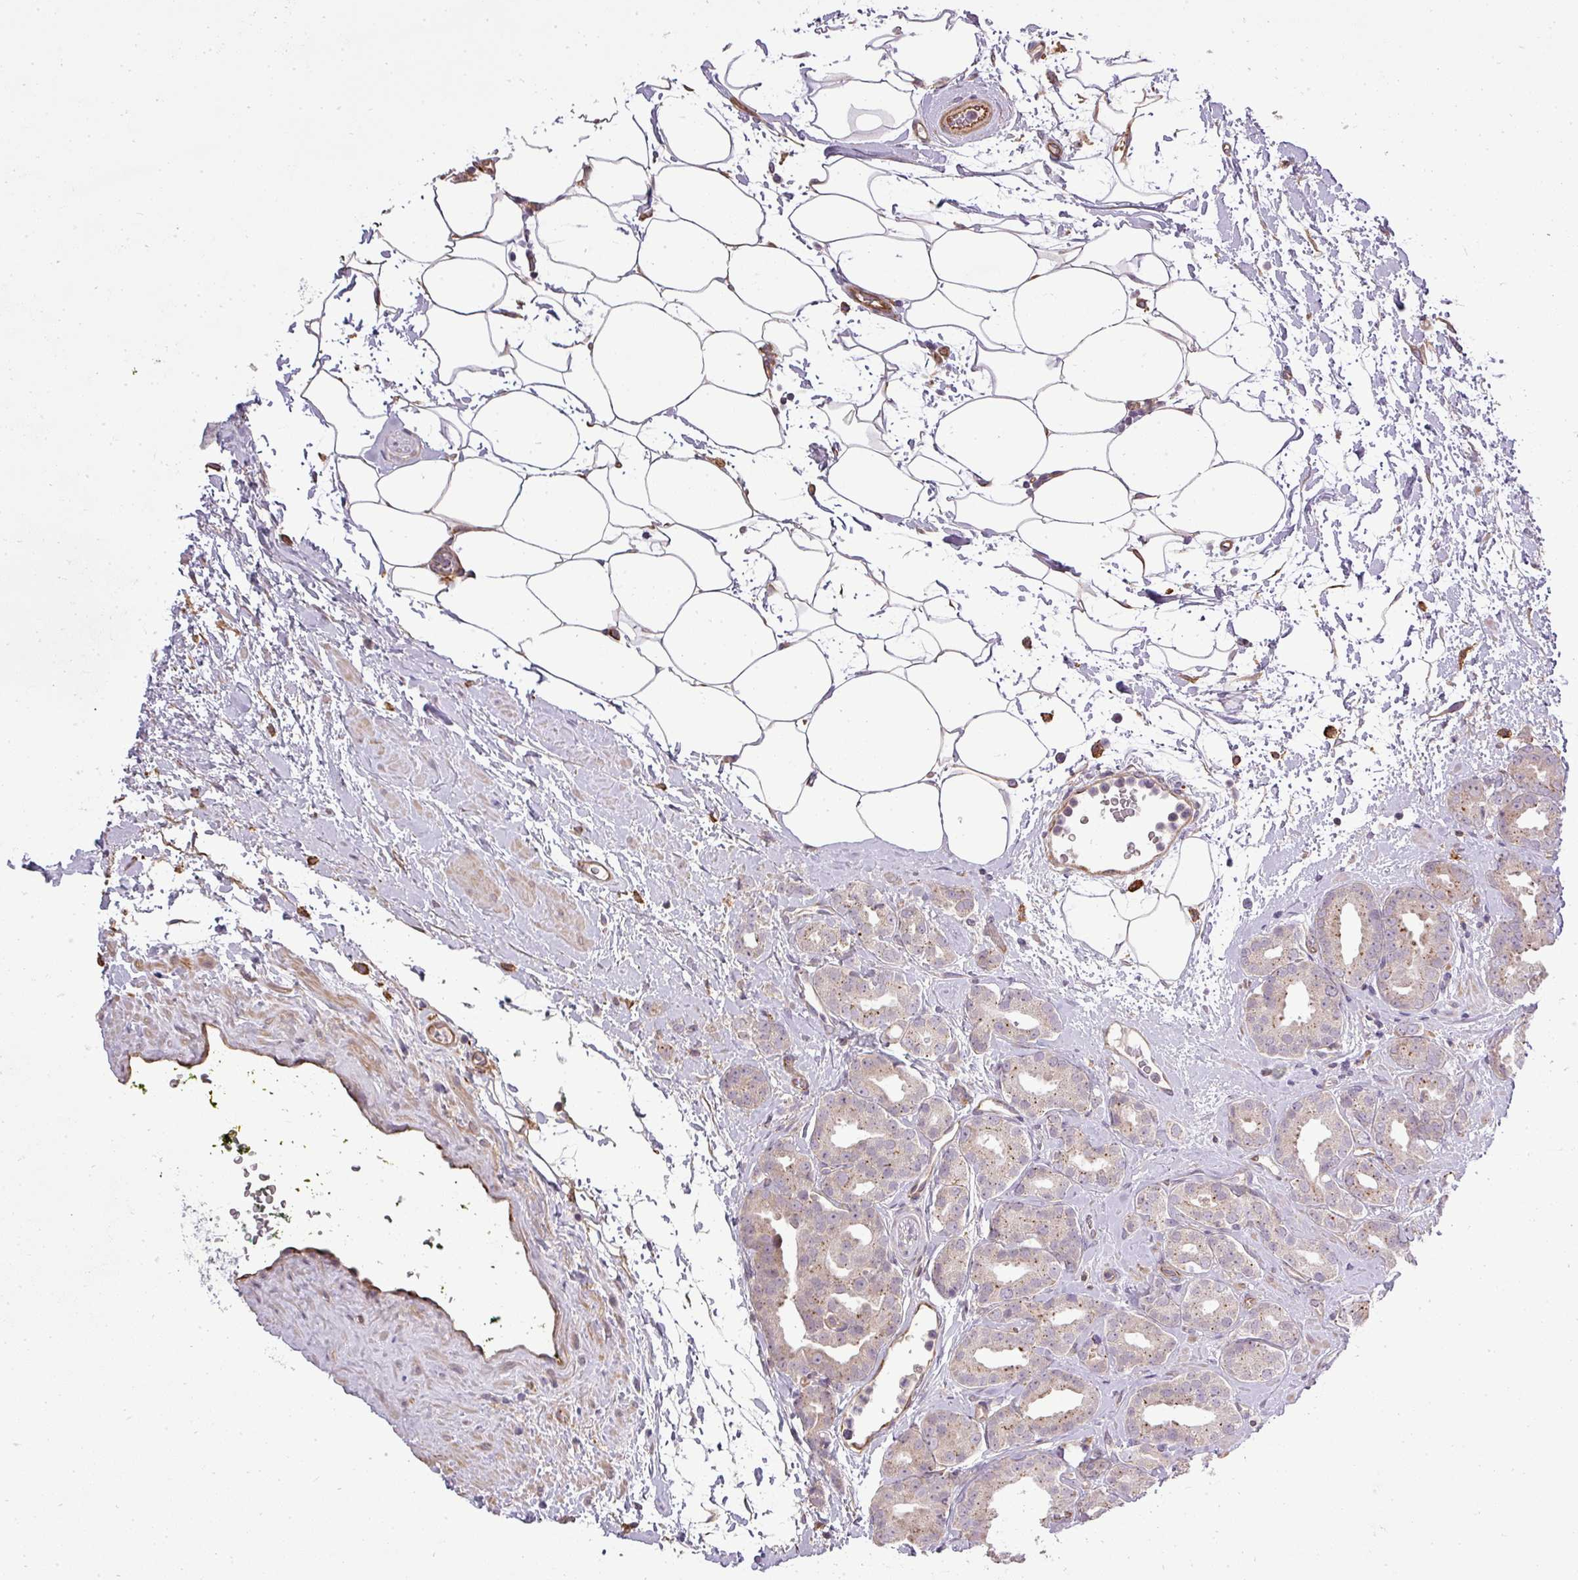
{"staining": {"intensity": "weak", "quantity": "<25%", "location": "cytoplasmic/membranous"}, "tissue": "prostate cancer", "cell_type": "Tumor cells", "image_type": "cancer", "snomed": [{"axis": "morphology", "description": "Adenocarcinoma, High grade"}, {"axis": "topography", "description": "Prostate"}], "caption": "High-grade adenocarcinoma (prostate) was stained to show a protein in brown. There is no significant positivity in tumor cells. (Stains: DAB (3,3'-diaminobenzidine) IHC with hematoxylin counter stain, Microscopy: brightfield microscopy at high magnification).", "gene": "PDRG1", "patient": {"sex": "male", "age": 63}}